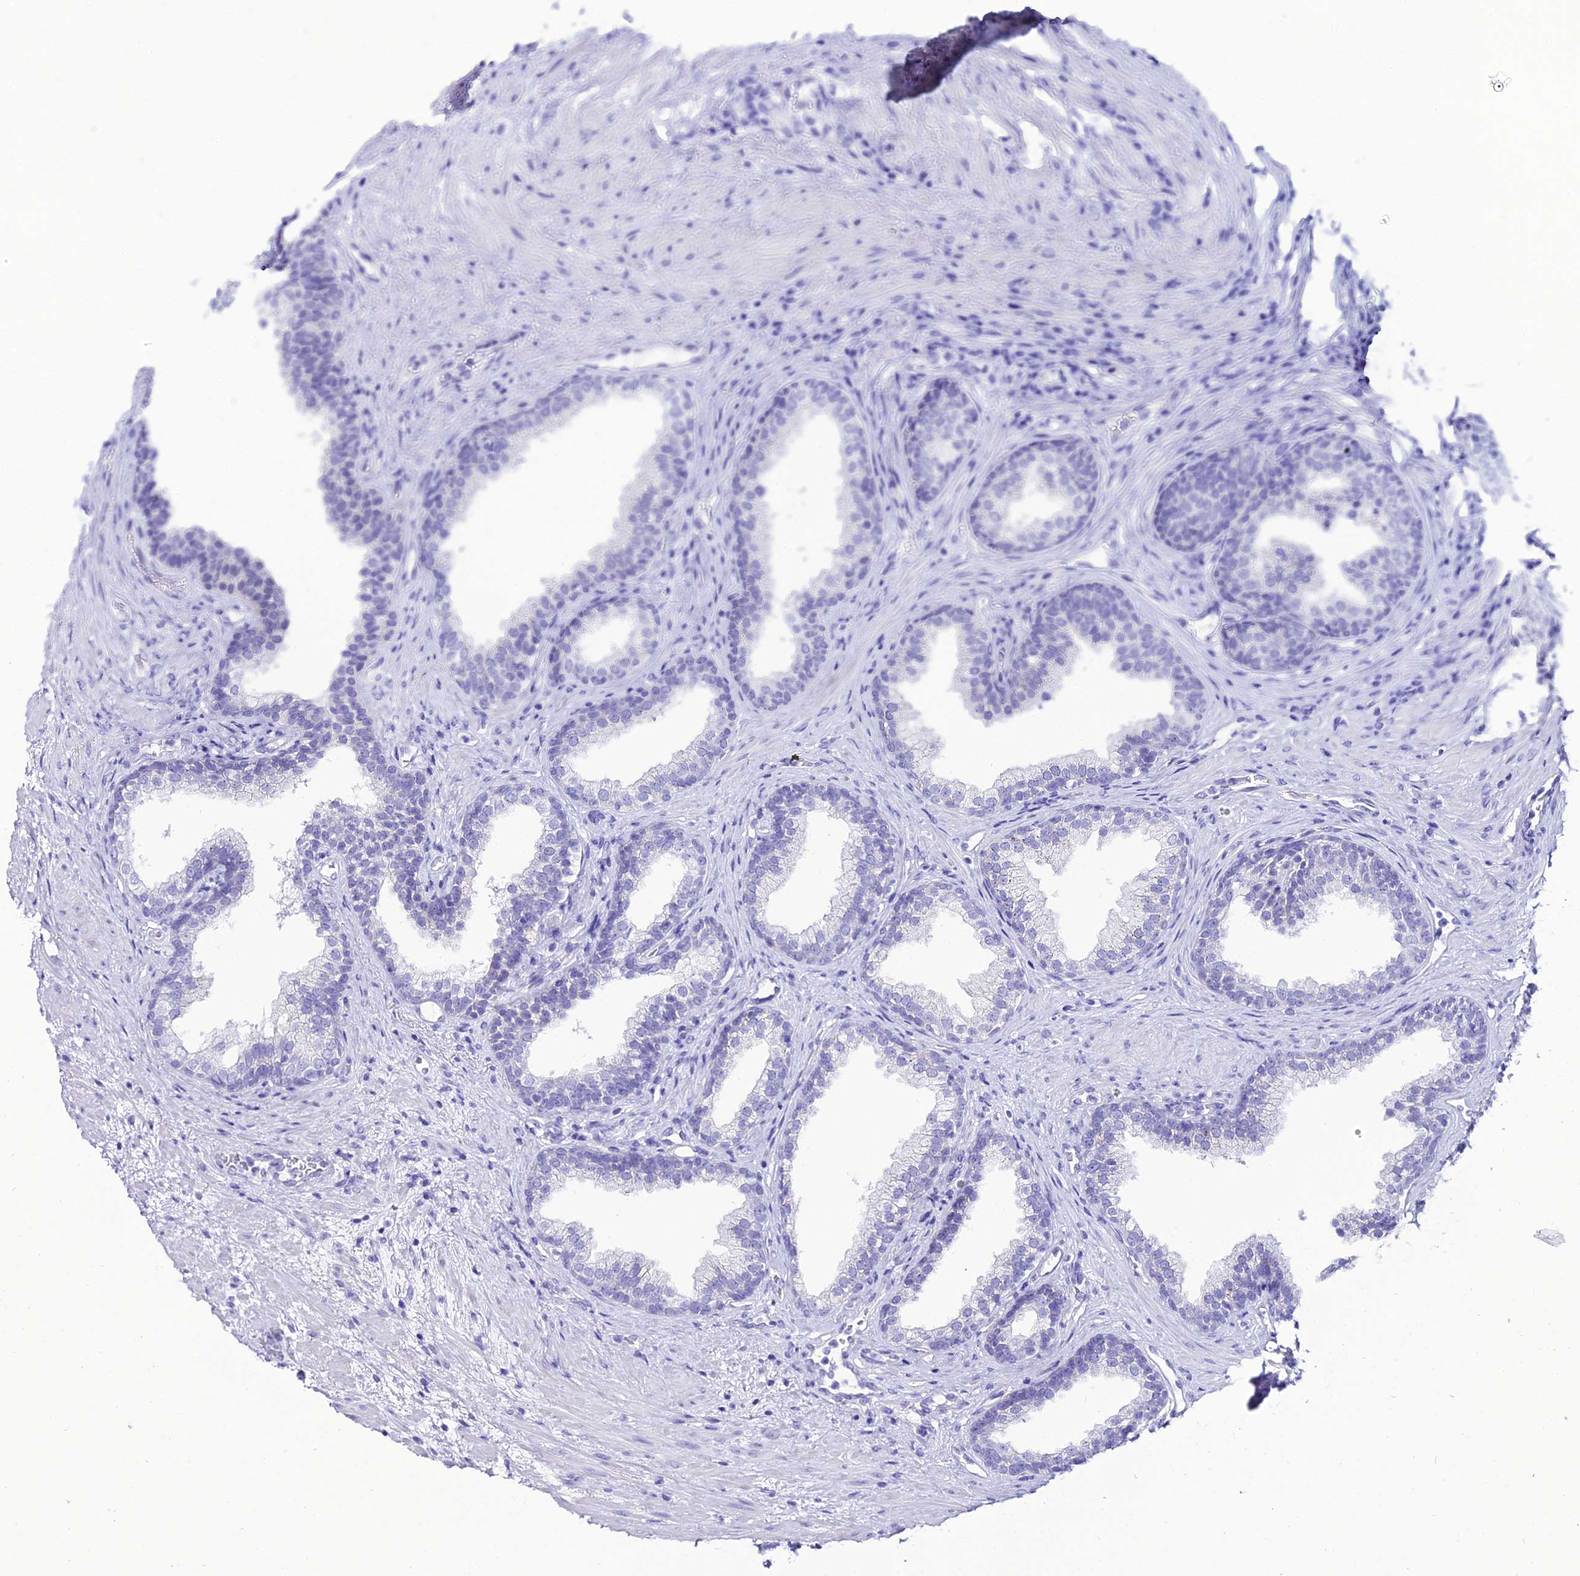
{"staining": {"intensity": "negative", "quantity": "none", "location": "none"}, "tissue": "prostate", "cell_type": "Glandular cells", "image_type": "normal", "snomed": [{"axis": "morphology", "description": "Normal tissue, NOS"}, {"axis": "topography", "description": "Prostate"}], "caption": "Immunohistochemistry image of benign prostate: prostate stained with DAB shows no significant protein expression in glandular cells.", "gene": "OR4D5", "patient": {"sex": "male", "age": 76}}